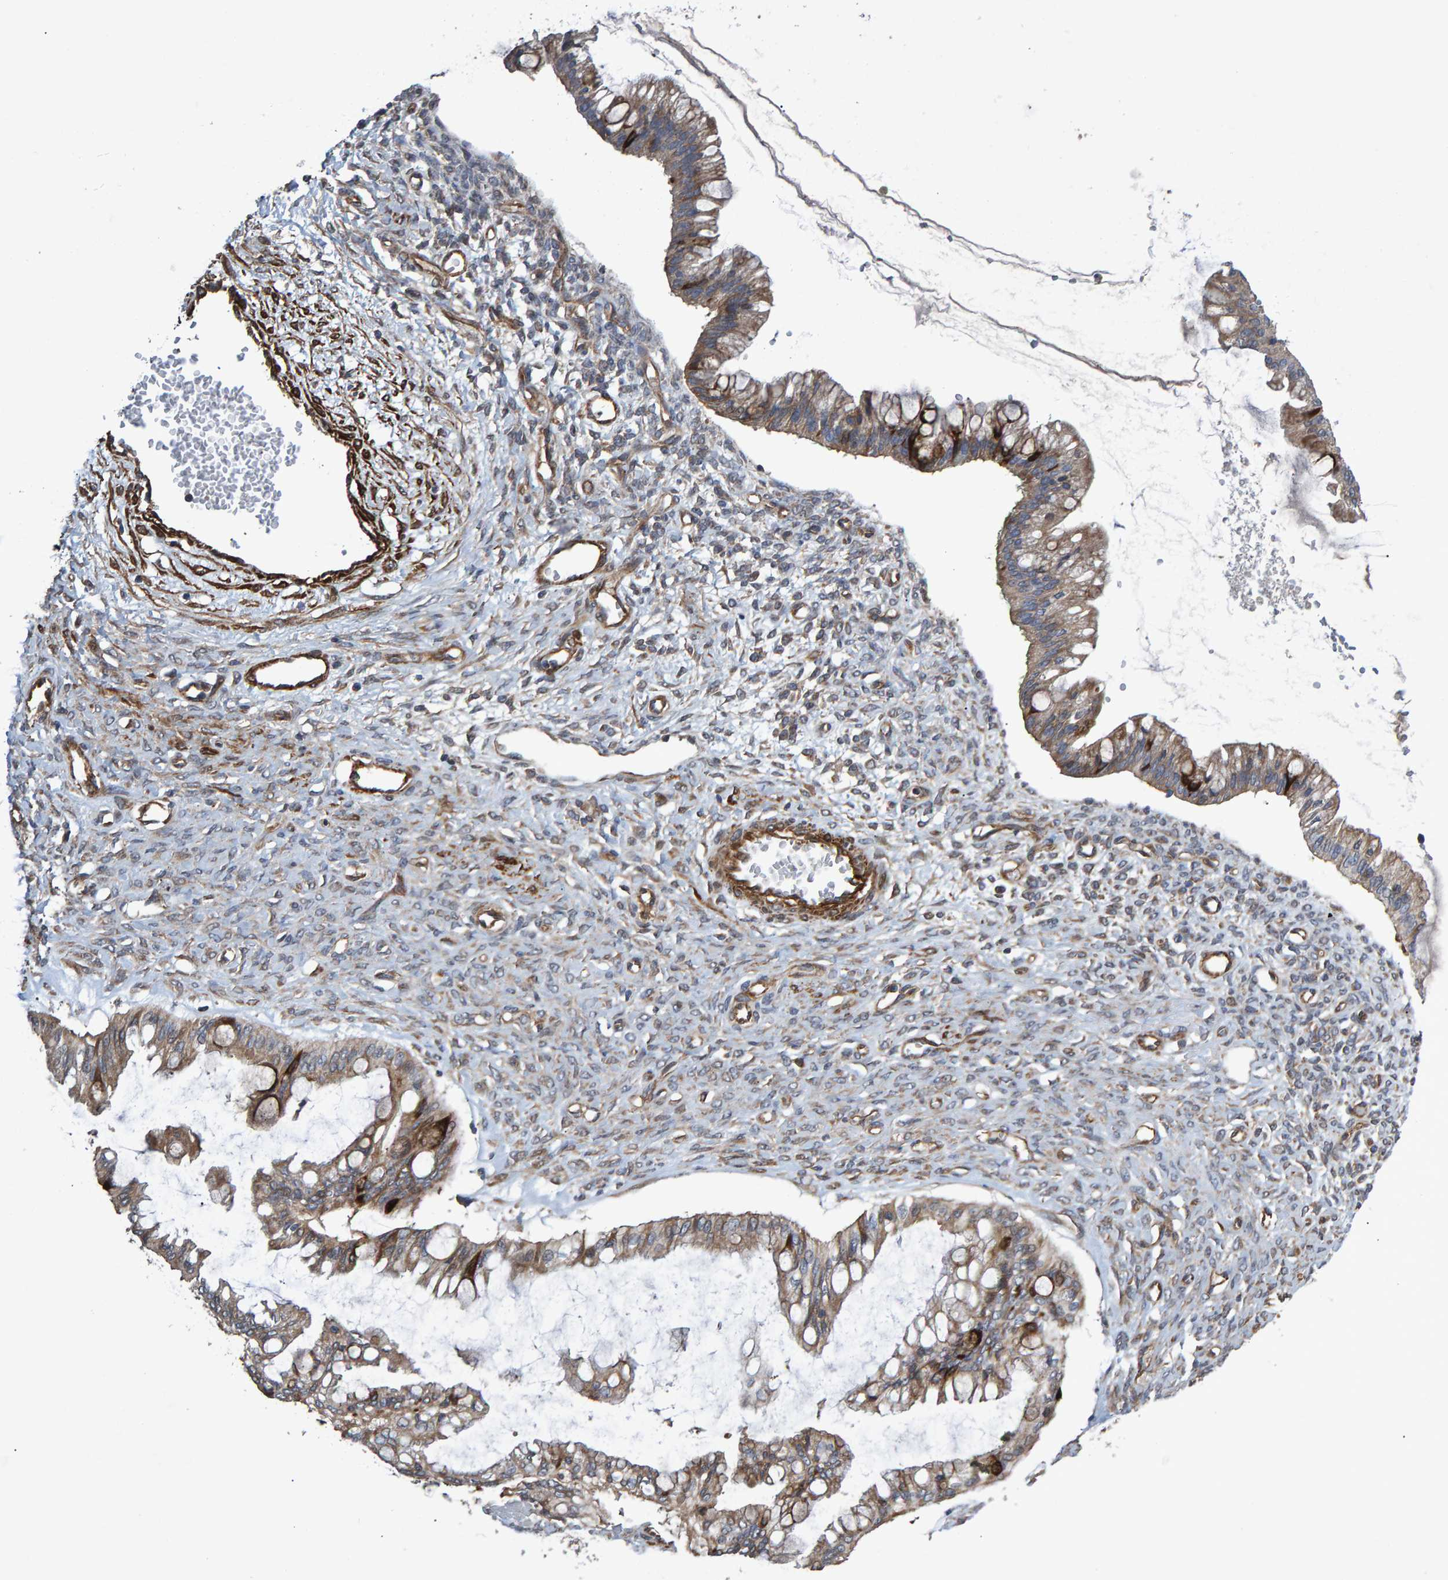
{"staining": {"intensity": "moderate", "quantity": ">75%", "location": "cytoplasmic/membranous"}, "tissue": "ovarian cancer", "cell_type": "Tumor cells", "image_type": "cancer", "snomed": [{"axis": "morphology", "description": "Cystadenocarcinoma, mucinous, NOS"}, {"axis": "topography", "description": "Ovary"}], "caption": "Tumor cells display medium levels of moderate cytoplasmic/membranous positivity in about >75% of cells in human ovarian mucinous cystadenocarcinoma.", "gene": "SLIT2", "patient": {"sex": "female", "age": 73}}